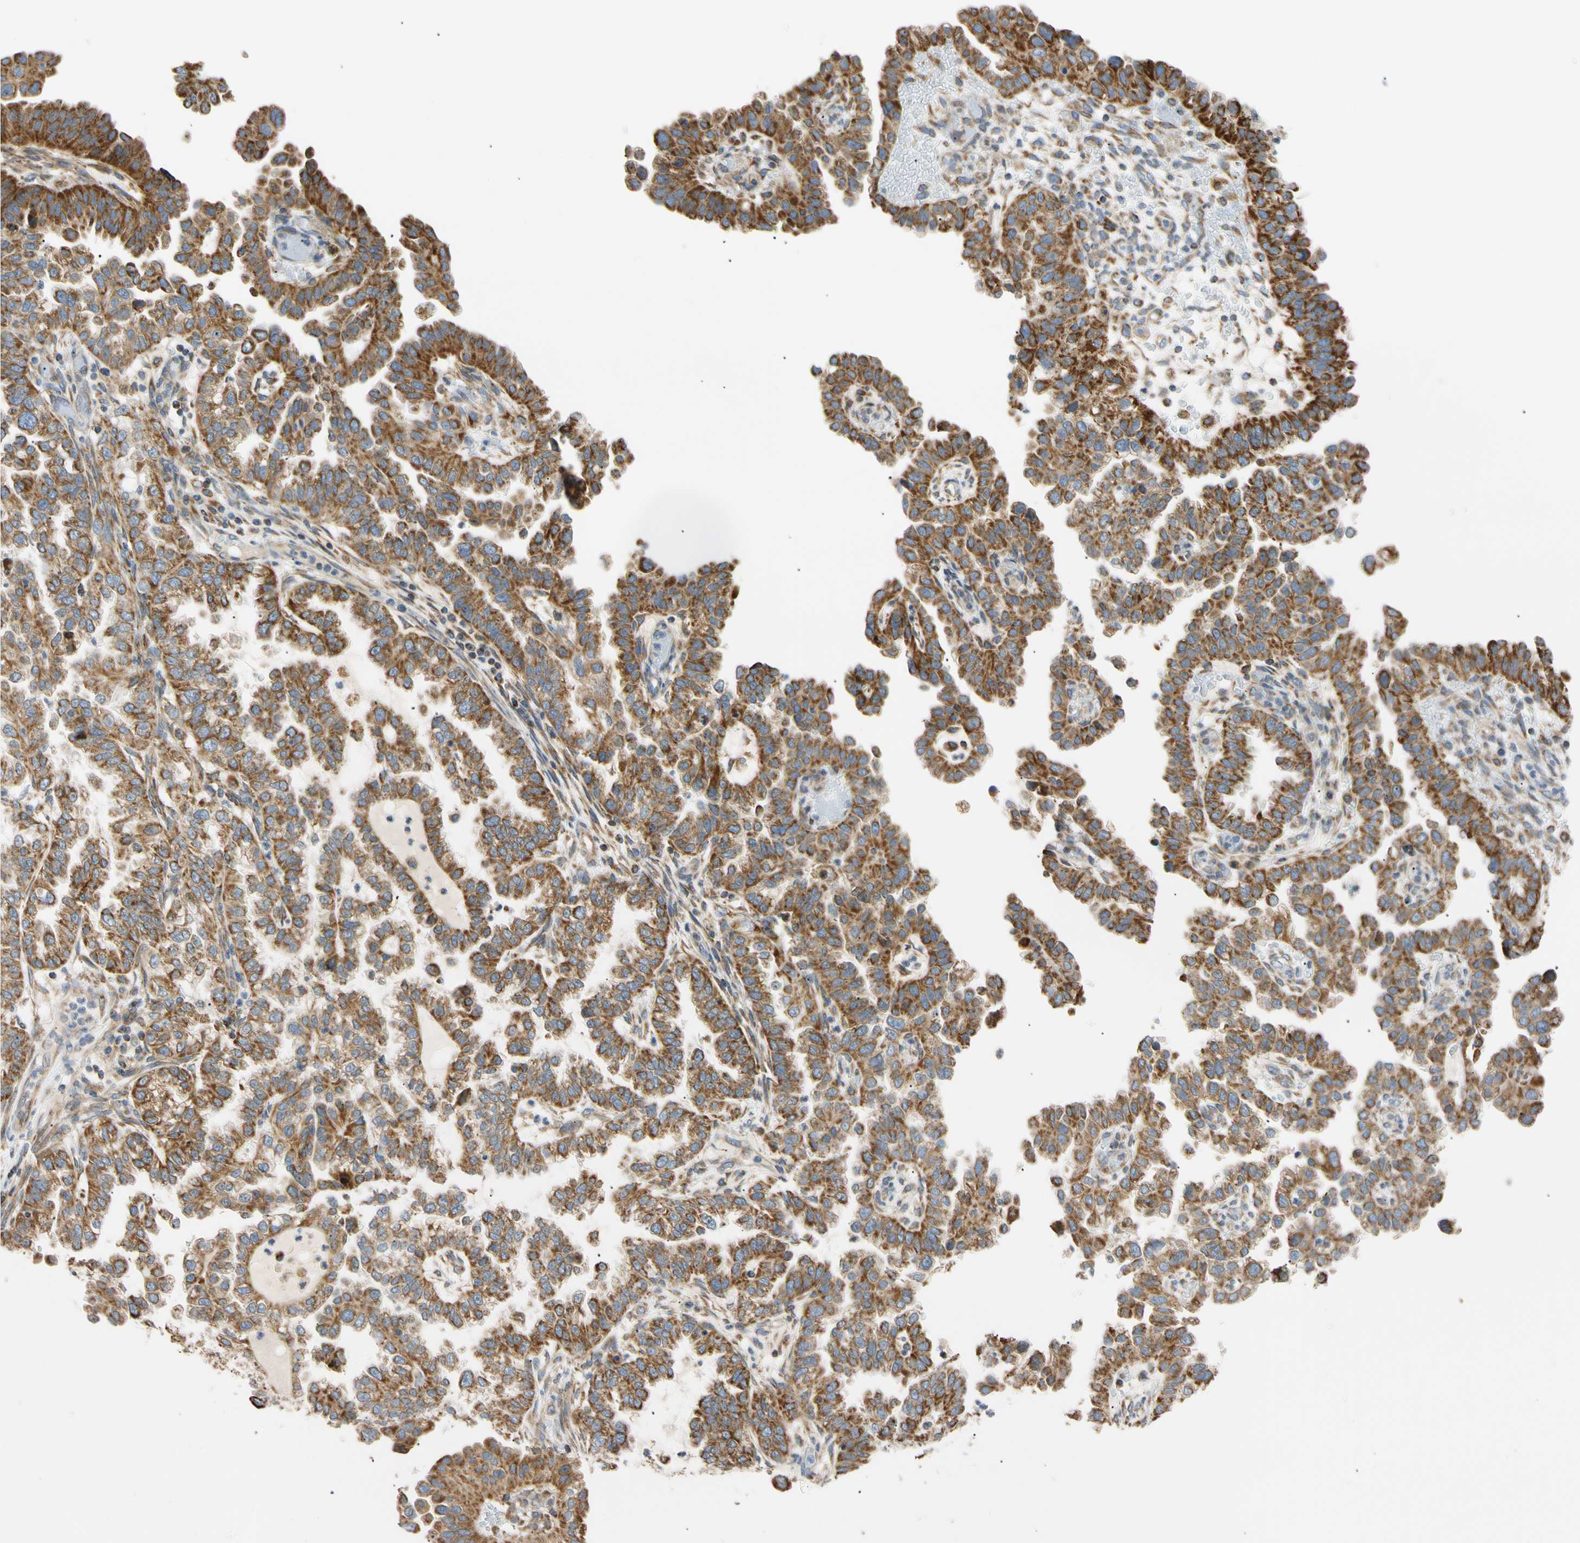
{"staining": {"intensity": "strong", "quantity": ">75%", "location": "cytoplasmic/membranous"}, "tissue": "endometrial cancer", "cell_type": "Tumor cells", "image_type": "cancer", "snomed": [{"axis": "morphology", "description": "Adenocarcinoma, NOS"}, {"axis": "topography", "description": "Endometrium"}], "caption": "High-magnification brightfield microscopy of endometrial adenocarcinoma stained with DAB (brown) and counterstained with hematoxylin (blue). tumor cells exhibit strong cytoplasmic/membranous positivity is seen in approximately>75% of cells.", "gene": "PLGRKT", "patient": {"sex": "female", "age": 85}}